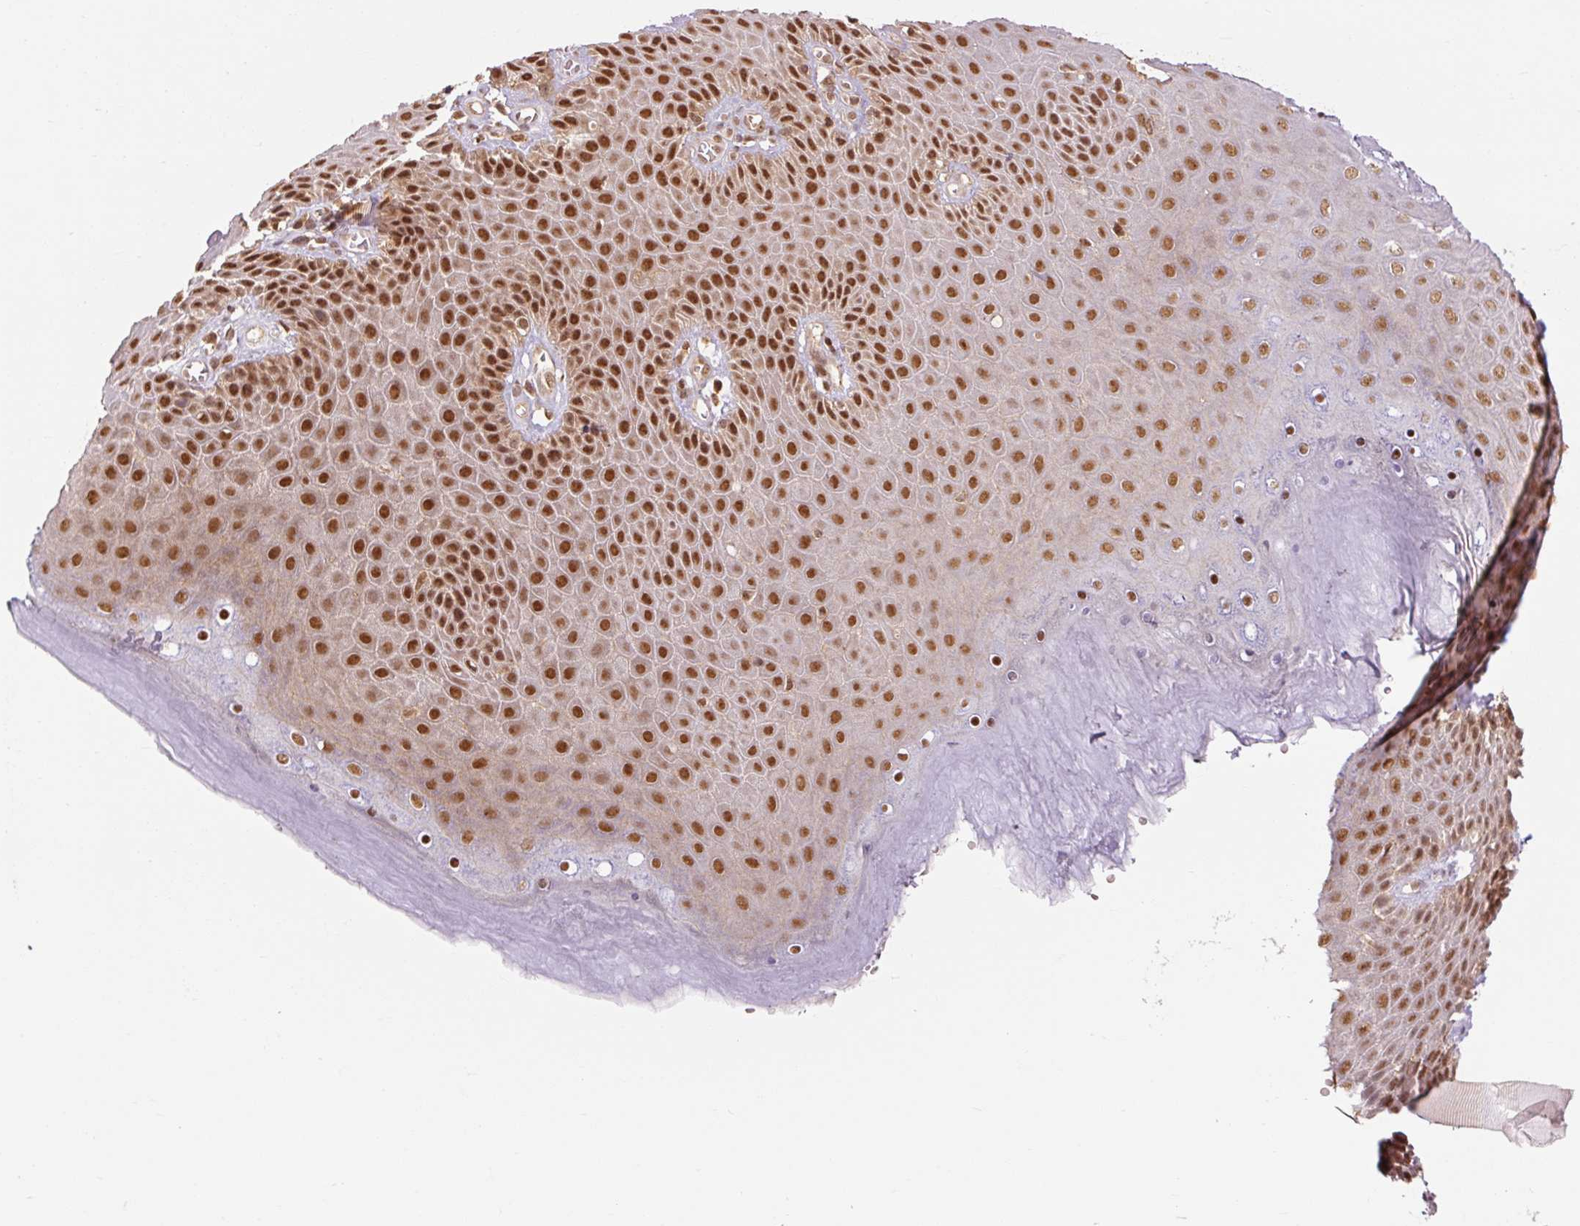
{"staining": {"intensity": "moderate", "quantity": ">75%", "location": "nuclear"}, "tissue": "skin", "cell_type": "Epidermal cells", "image_type": "normal", "snomed": [{"axis": "morphology", "description": "Normal tissue, NOS"}, {"axis": "topography", "description": "Anal"}, {"axis": "topography", "description": "Peripheral nerve tissue"}], "caption": "A brown stain highlights moderate nuclear expression of a protein in epidermal cells of benign human skin. (IHC, brightfield microscopy, high magnification).", "gene": "CSTF1", "patient": {"sex": "male", "age": 53}}